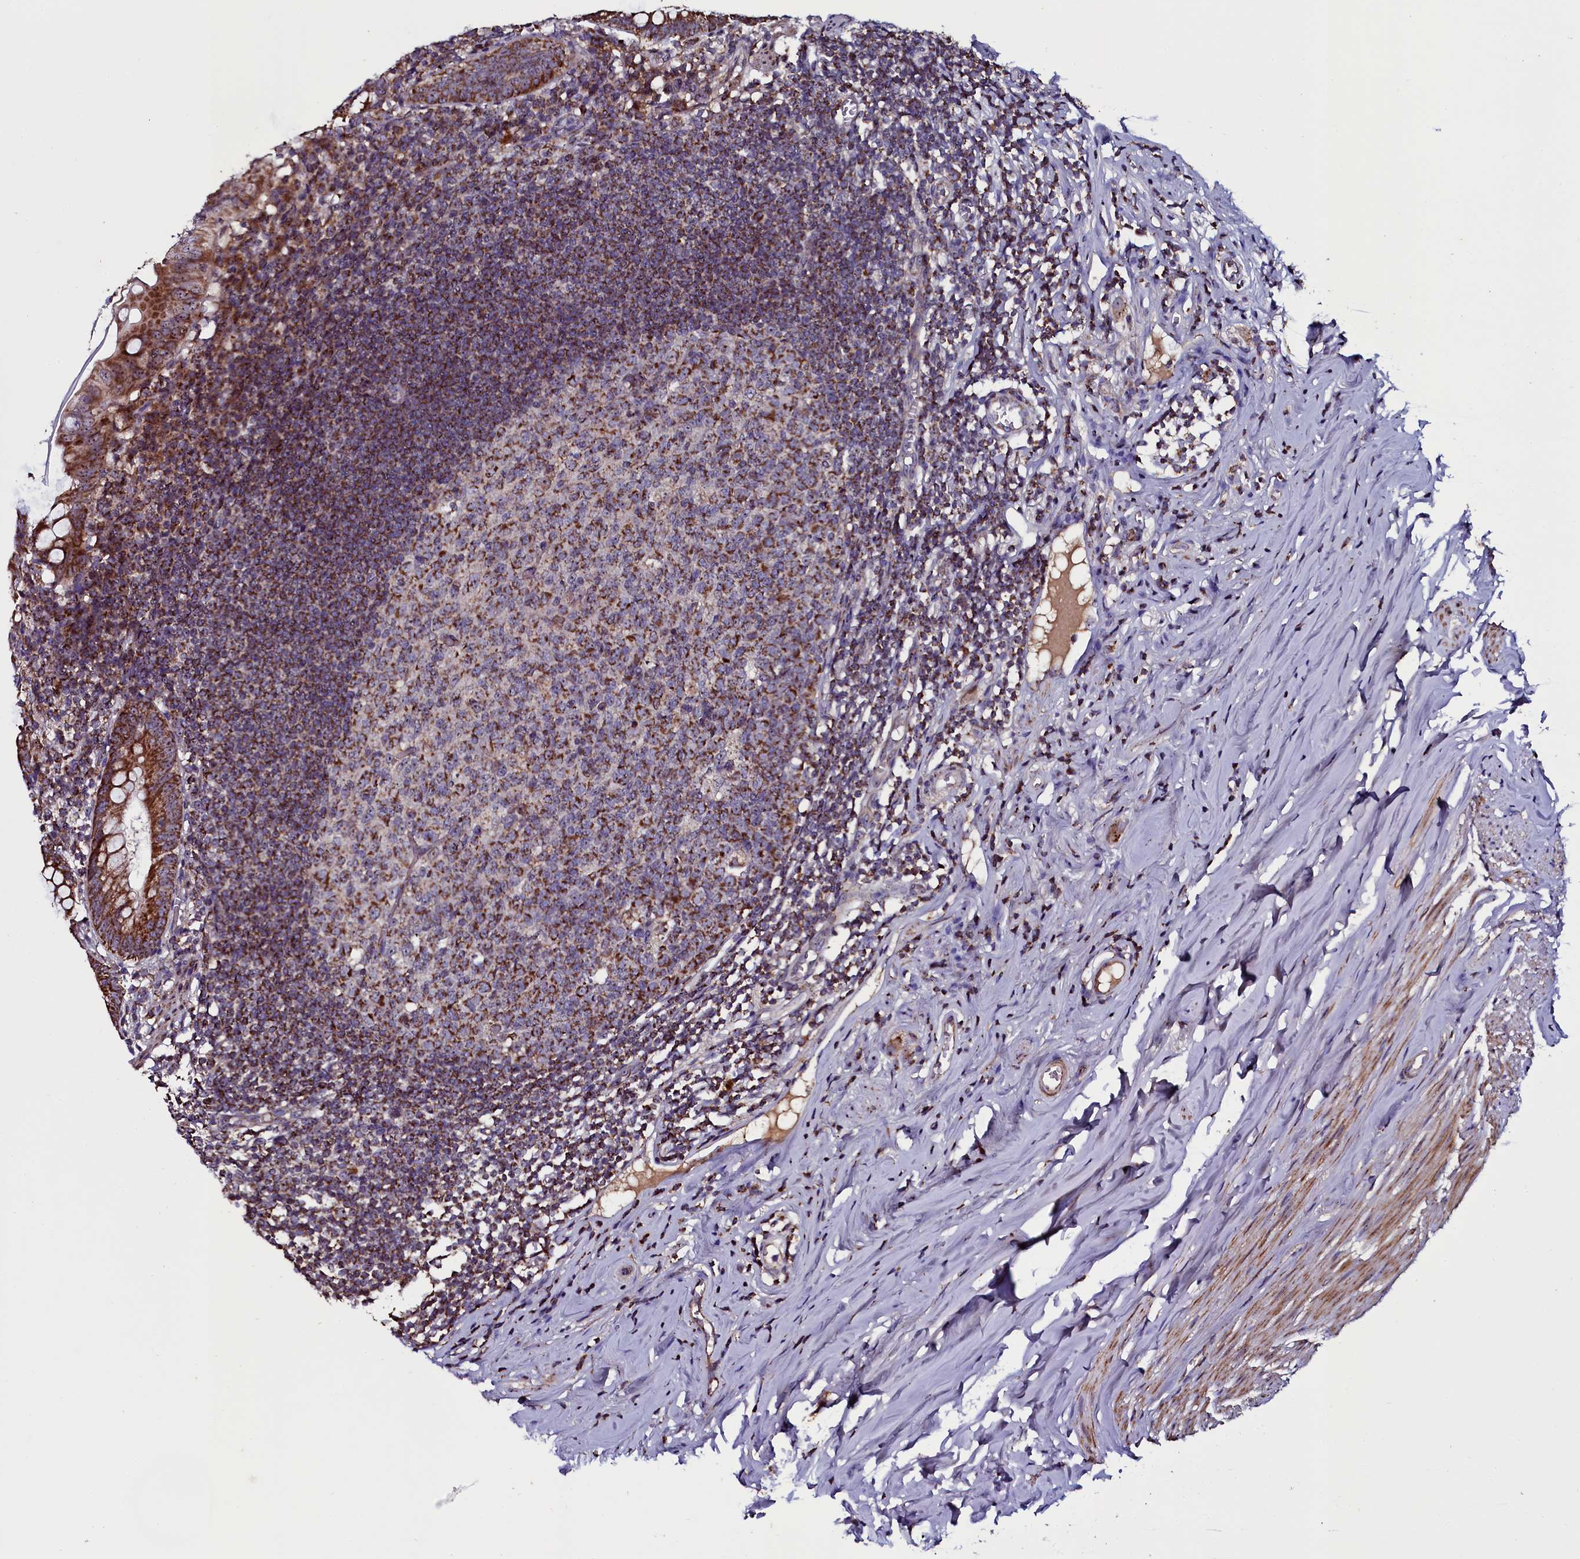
{"staining": {"intensity": "strong", "quantity": ">75%", "location": "cytoplasmic/membranous"}, "tissue": "appendix", "cell_type": "Glandular cells", "image_type": "normal", "snomed": [{"axis": "morphology", "description": "Normal tissue, NOS"}, {"axis": "topography", "description": "Appendix"}], "caption": "A brown stain highlights strong cytoplasmic/membranous expression of a protein in glandular cells of normal appendix.", "gene": "NAA80", "patient": {"sex": "female", "age": 51}}